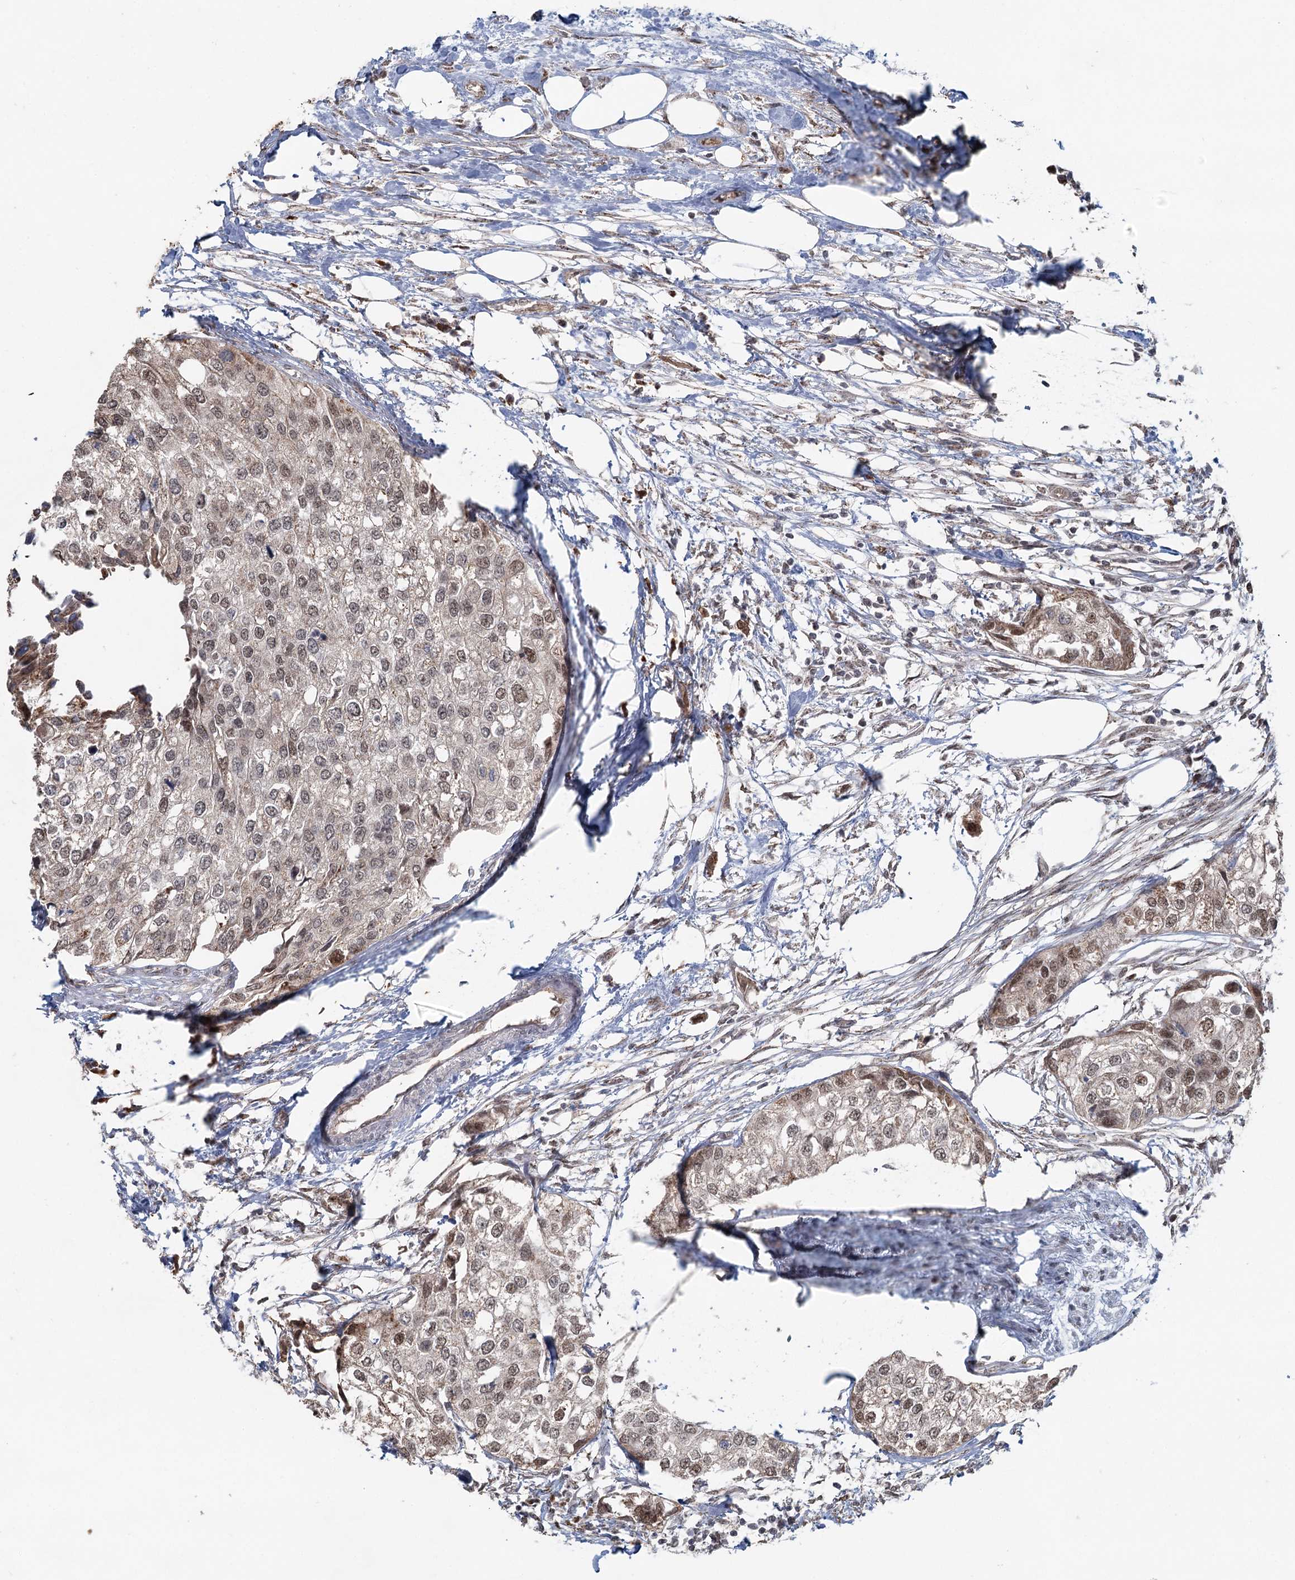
{"staining": {"intensity": "weak", "quantity": "25%-75%", "location": "nuclear"}, "tissue": "urothelial cancer", "cell_type": "Tumor cells", "image_type": "cancer", "snomed": [{"axis": "morphology", "description": "Urothelial carcinoma, High grade"}, {"axis": "topography", "description": "Urinary bladder"}], "caption": "DAB (3,3'-diaminobenzidine) immunohistochemical staining of urothelial carcinoma (high-grade) shows weak nuclear protein expression in approximately 25%-75% of tumor cells.", "gene": "GPALPP1", "patient": {"sex": "male", "age": 64}}